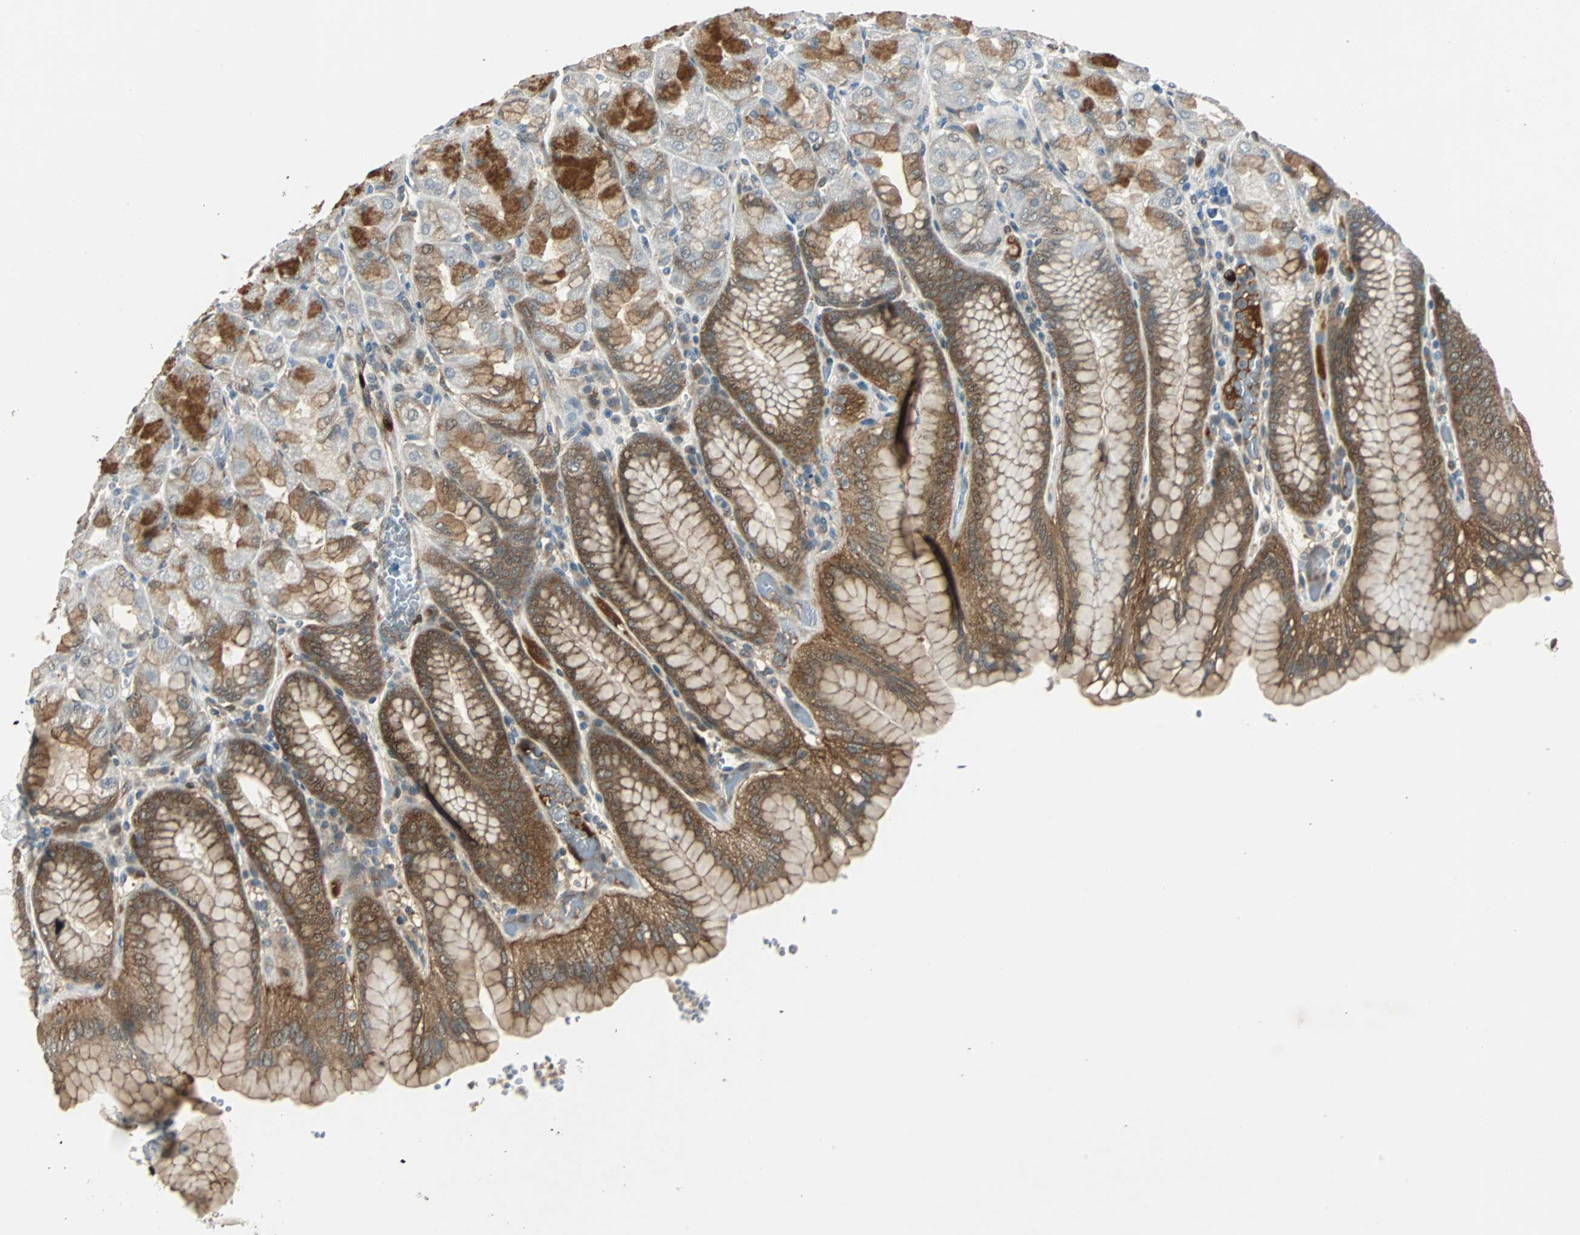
{"staining": {"intensity": "strong", "quantity": ">75%", "location": "cytoplasmic/membranous"}, "tissue": "stomach", "cell_type": "Glandular cells", "image_type": "normal", "snomed": [{"axis": "morphology", "description": "Normal tissue, NOS"}, {"axis": "topography", "description": "Stomach, upper"}, {"axis": "topography", "description": "Stomach"}], "caption": "A histopathology image showing strong cytoplasmic/membranous positivity in about >75% of glandular cells in unremarkable stomach, as visualized by brown immunohistochemical staining.", "gene": "FHL2", "patient": {"sex": "male", "age": 76}}